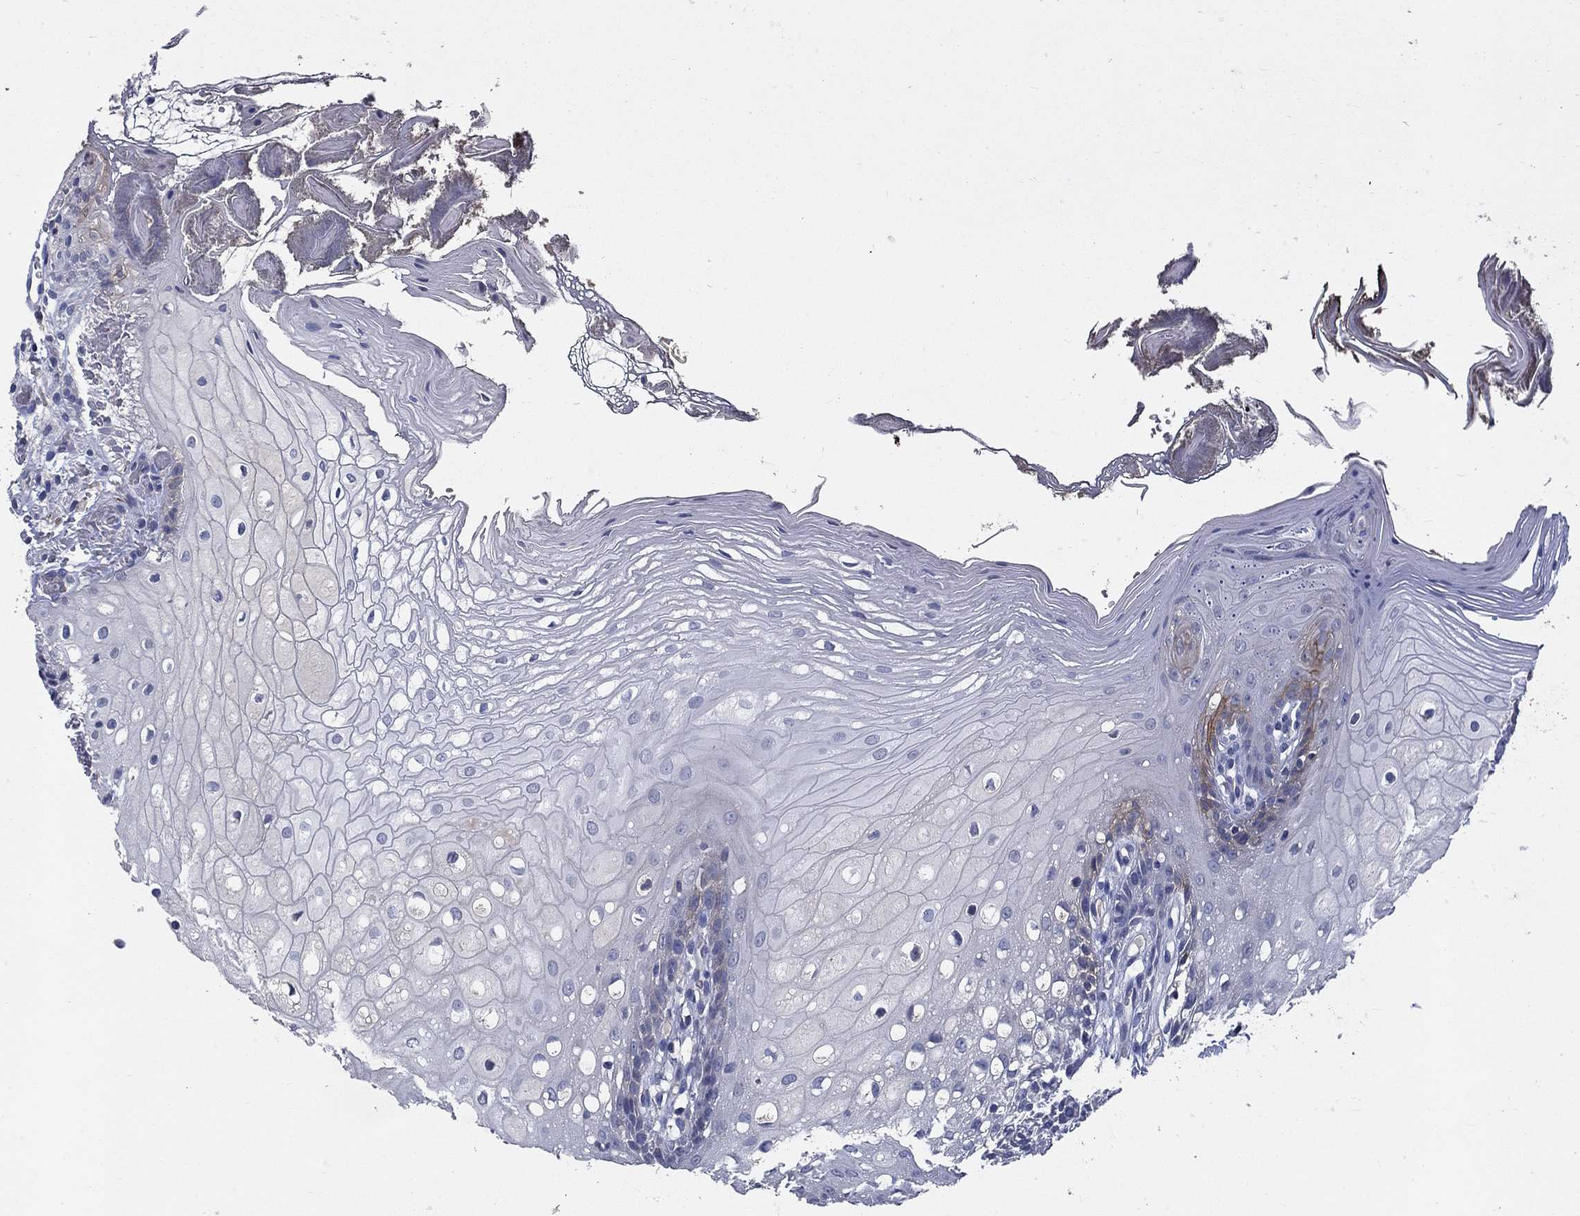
{"staining": {"intensity": "negative", "quantity": "none", "location": "none"}, "tissue": "oral mucosa", "cell_type": "Squamous epithelial cells", "image_type": "normal", "snomed": [{"axis": "morphology", "description": "Normal tissue, NOS"}, {"axis": "morphology", "description": "Squamous cell carcinoma, NOS"}, {"axis": "topography", "description": "Oral tissue"}, {"axis": "topography", "description": "Head-Neck"}], "caption": "High power microscopy micrograph of an IHC histopathology image of normal oral mucosa, revealing no significant expression in squamous epithelial cells.", "gene": "CD274", "patient": {"sex": "male", "age": 69}}